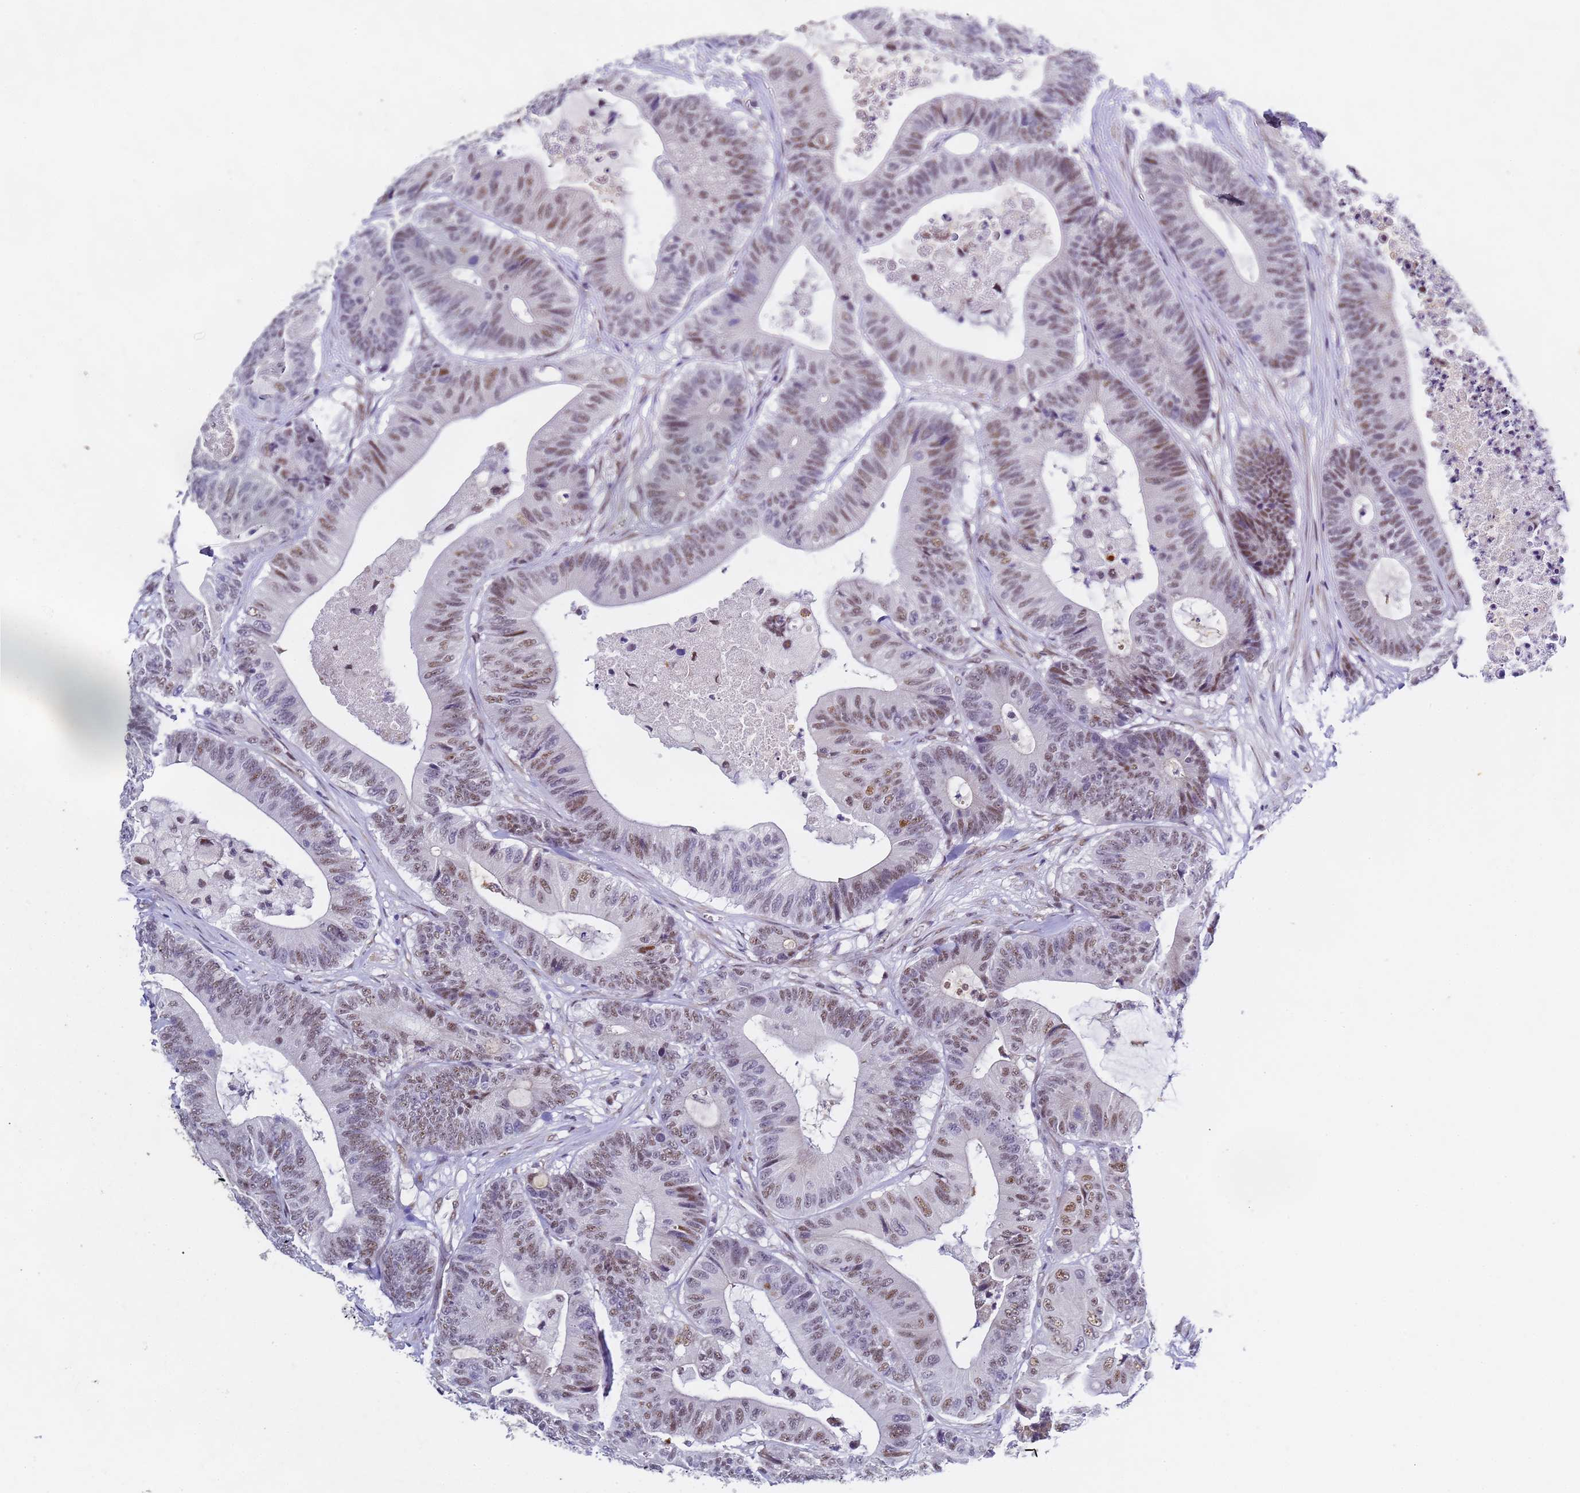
{"staining": {"intensity": "weak", "quantity": "25%-75%", "location": "nuclear"}, "tissue": "colorectal cancer", "cell_type": "Tumor cells", "image_type": "cancer", "snomed": [{"axis": "morphology", "description": "Adenocarcinoma, NOS"}, {"axis": "topography", "description": "Colon"}], "caption": "This is a photomicrograph of immunohistochemistry (IHC) staining of colorectal cancer (adenocarcinoma), which shows weak staining in the nuclear of tumor cells.", "gene": "FNBP4", "patient": {"sex": "female", "age": 84}}